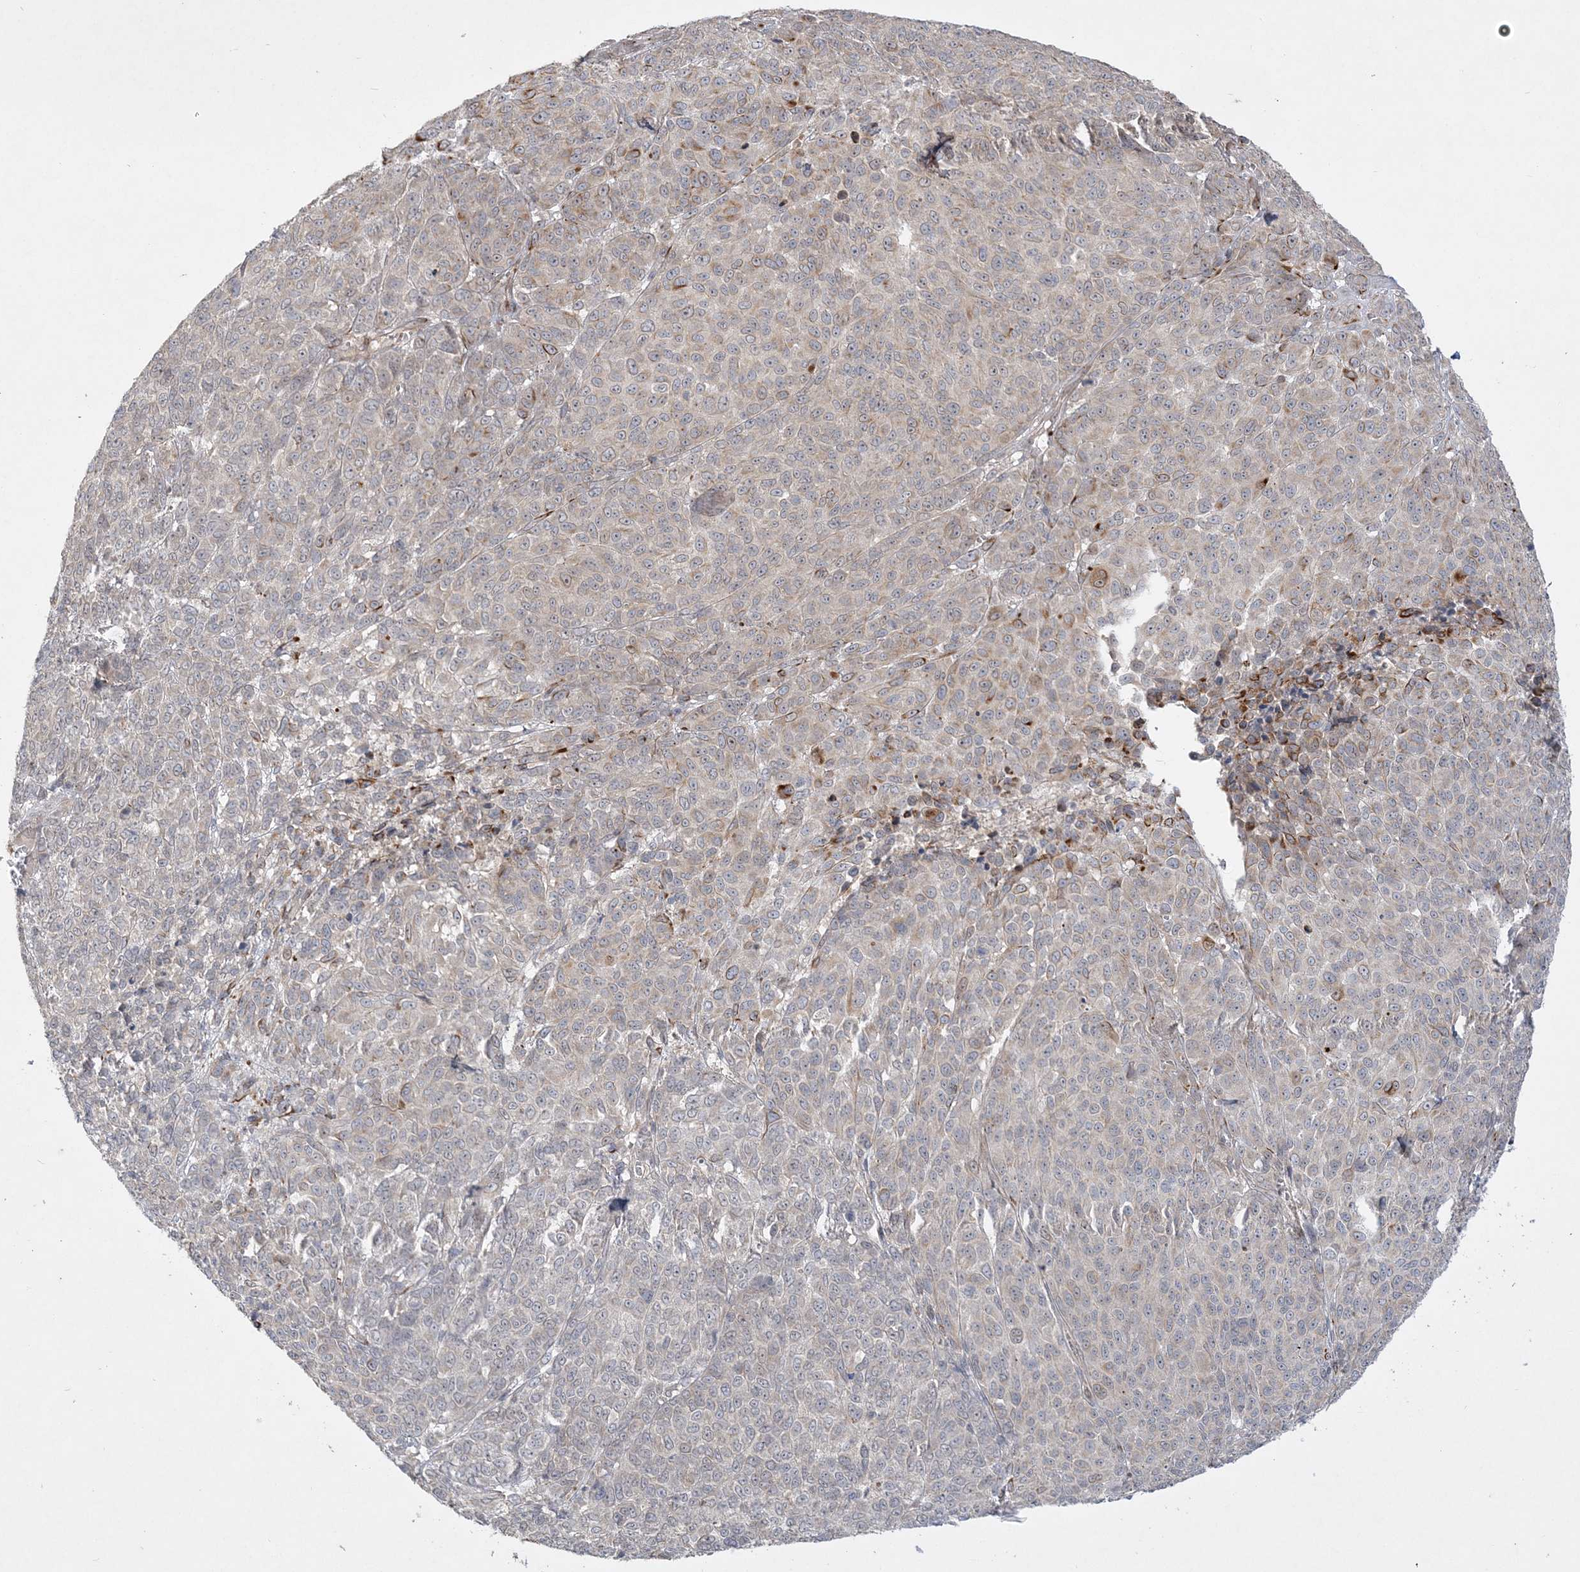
{"staining": {"intensity": "moderate", "quantity": "<25%", "location": "cytoplasmic/membranous"}, "tissue": "melanoma", "cell_type": "Tumor cells", "image_type": "cancer", "snomed": [{"axis": "morphology", "description": "Malignant melanoma, NOS"}, {"axis": "topography", "description": "Skin"}], "caption": "Human malignant melanoma stained with a protein marker shows moderate staining in tumor cells.", "gene": "INPP1", "patient": {"sex": "male", "age": 49}}